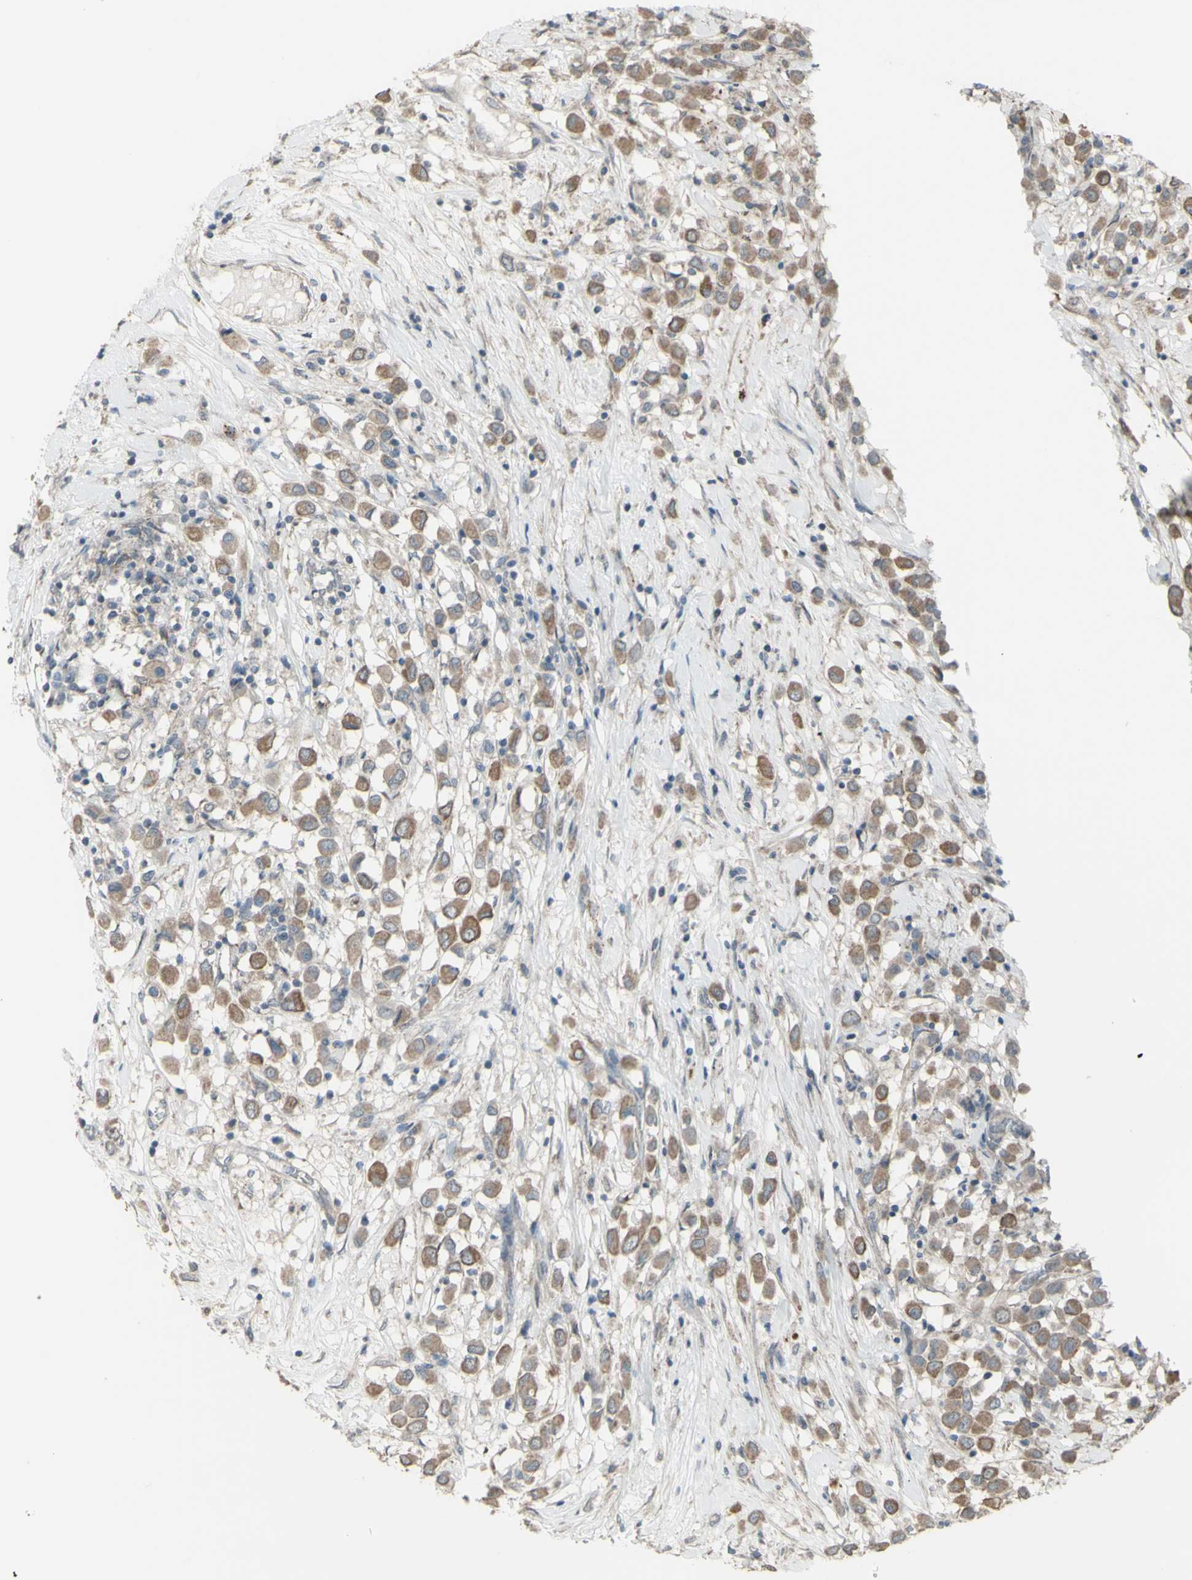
{"staining": {"intensity": "moderate", "quantity": ">75%", "location": "cytoplasmic/membranous"}, "tissue": "breast cancer", "cell_type": "Tumor cells", "image_type": "cancer", "snomed": [{"axis": "morphology", "description": "Duct carcinoma"}, {"axis": "topography", "description": "Breast"}], "caption": "Breast cancer (infiltrating ductal carcinoma) stained for a protein exhibits moderate cytoplasmic/membranous positivity in tumor cells.", "gene": "GRAMD1B", "patient": {"sex": "female", "age": 61}}